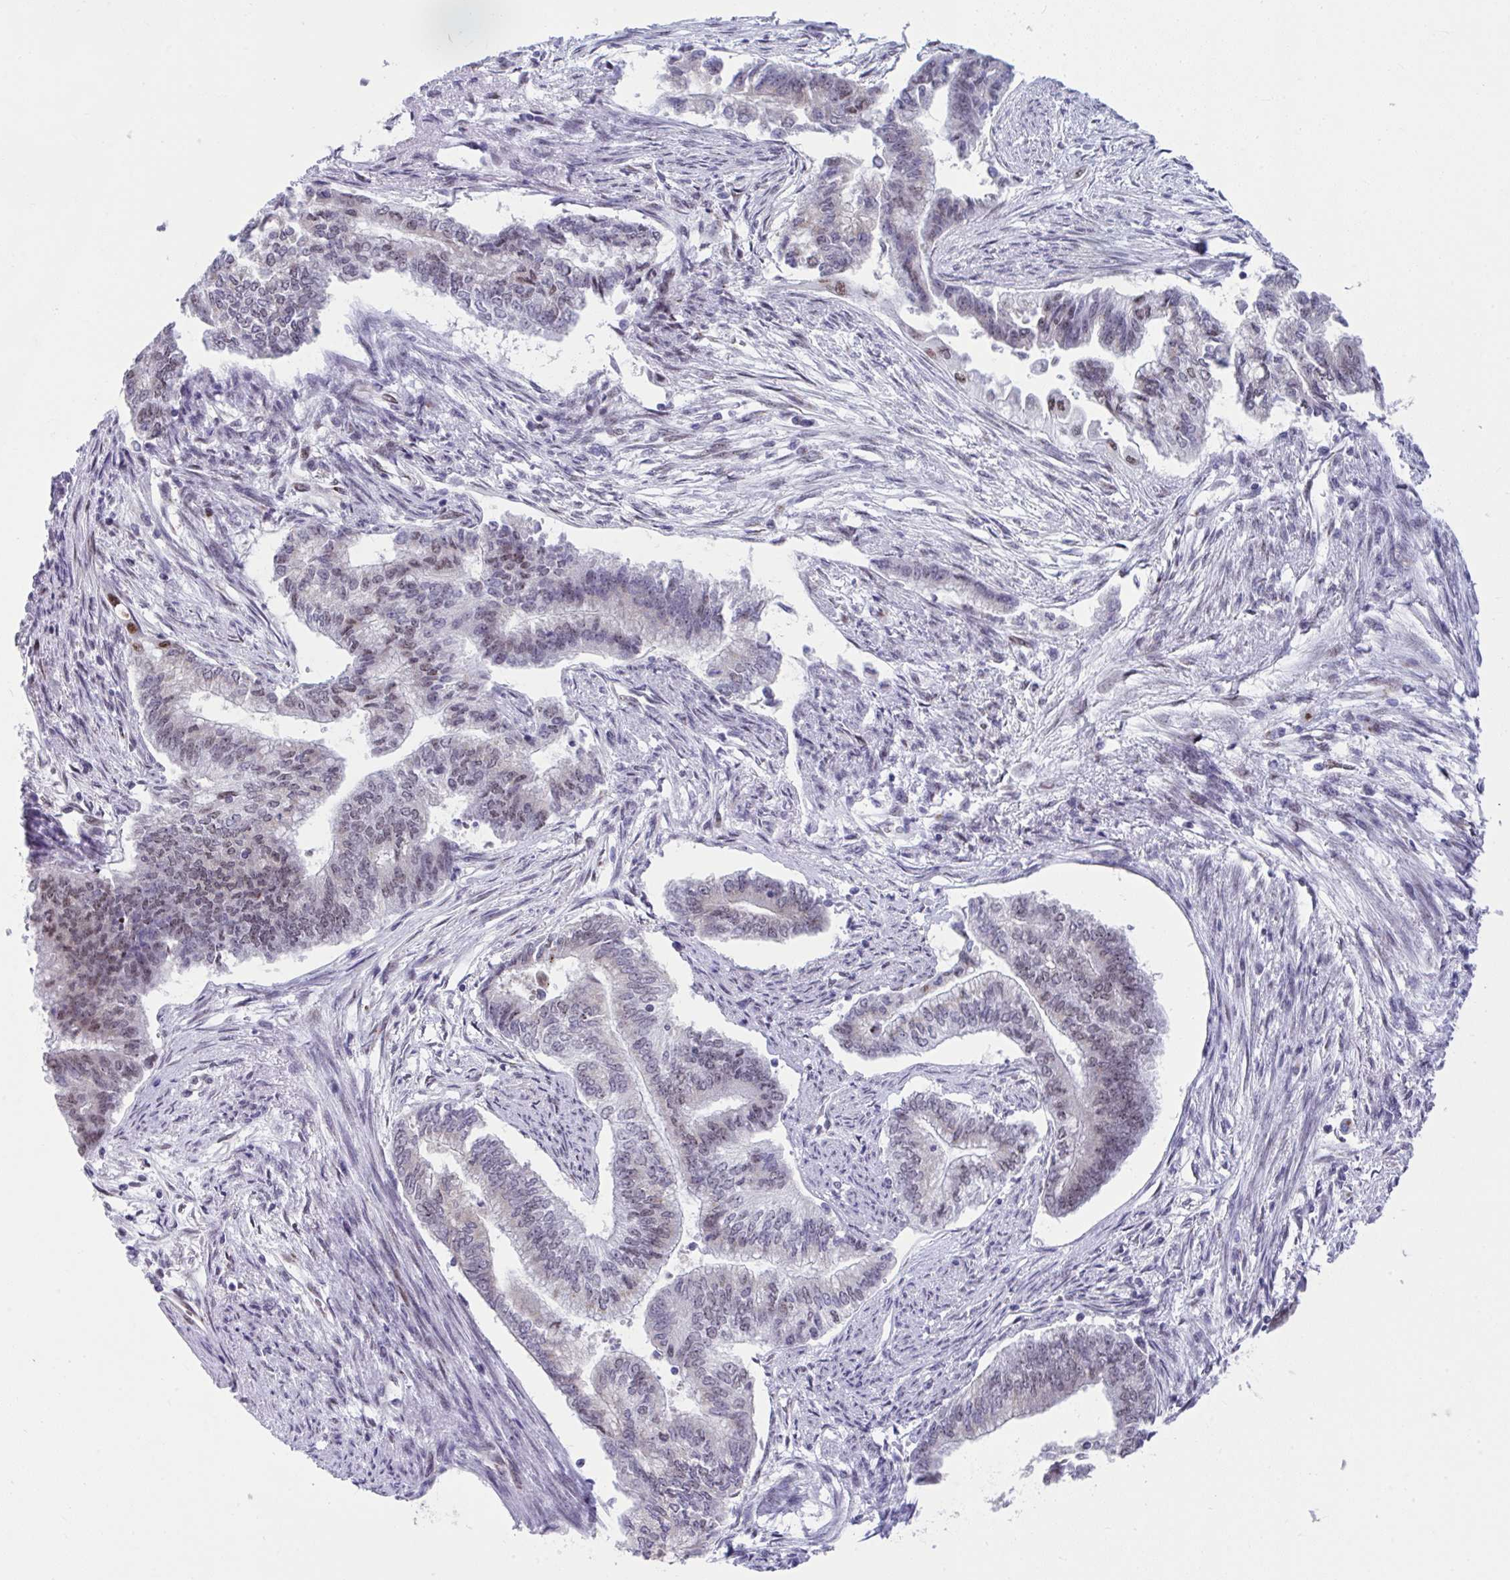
{"staining": {"intensity": "weak", "quantity": "<25%", "location": "nuclear"}, "tissue": "endometrial cancer", "cell_type": "Tumor cells", "image_type": "cancer", "snomed": [{"axis": "morphology", "description": "Adenocarcinoma, NOS"}, {"axis": "topography", "description": "Endometrium"}], "caption": "Endometrial adenocarcinoma was stained to show a protein in brown. There is no significant staining in tumor cells.", "gene": "SLC35C2", "patient": {"sex": "female", "age": 65}}